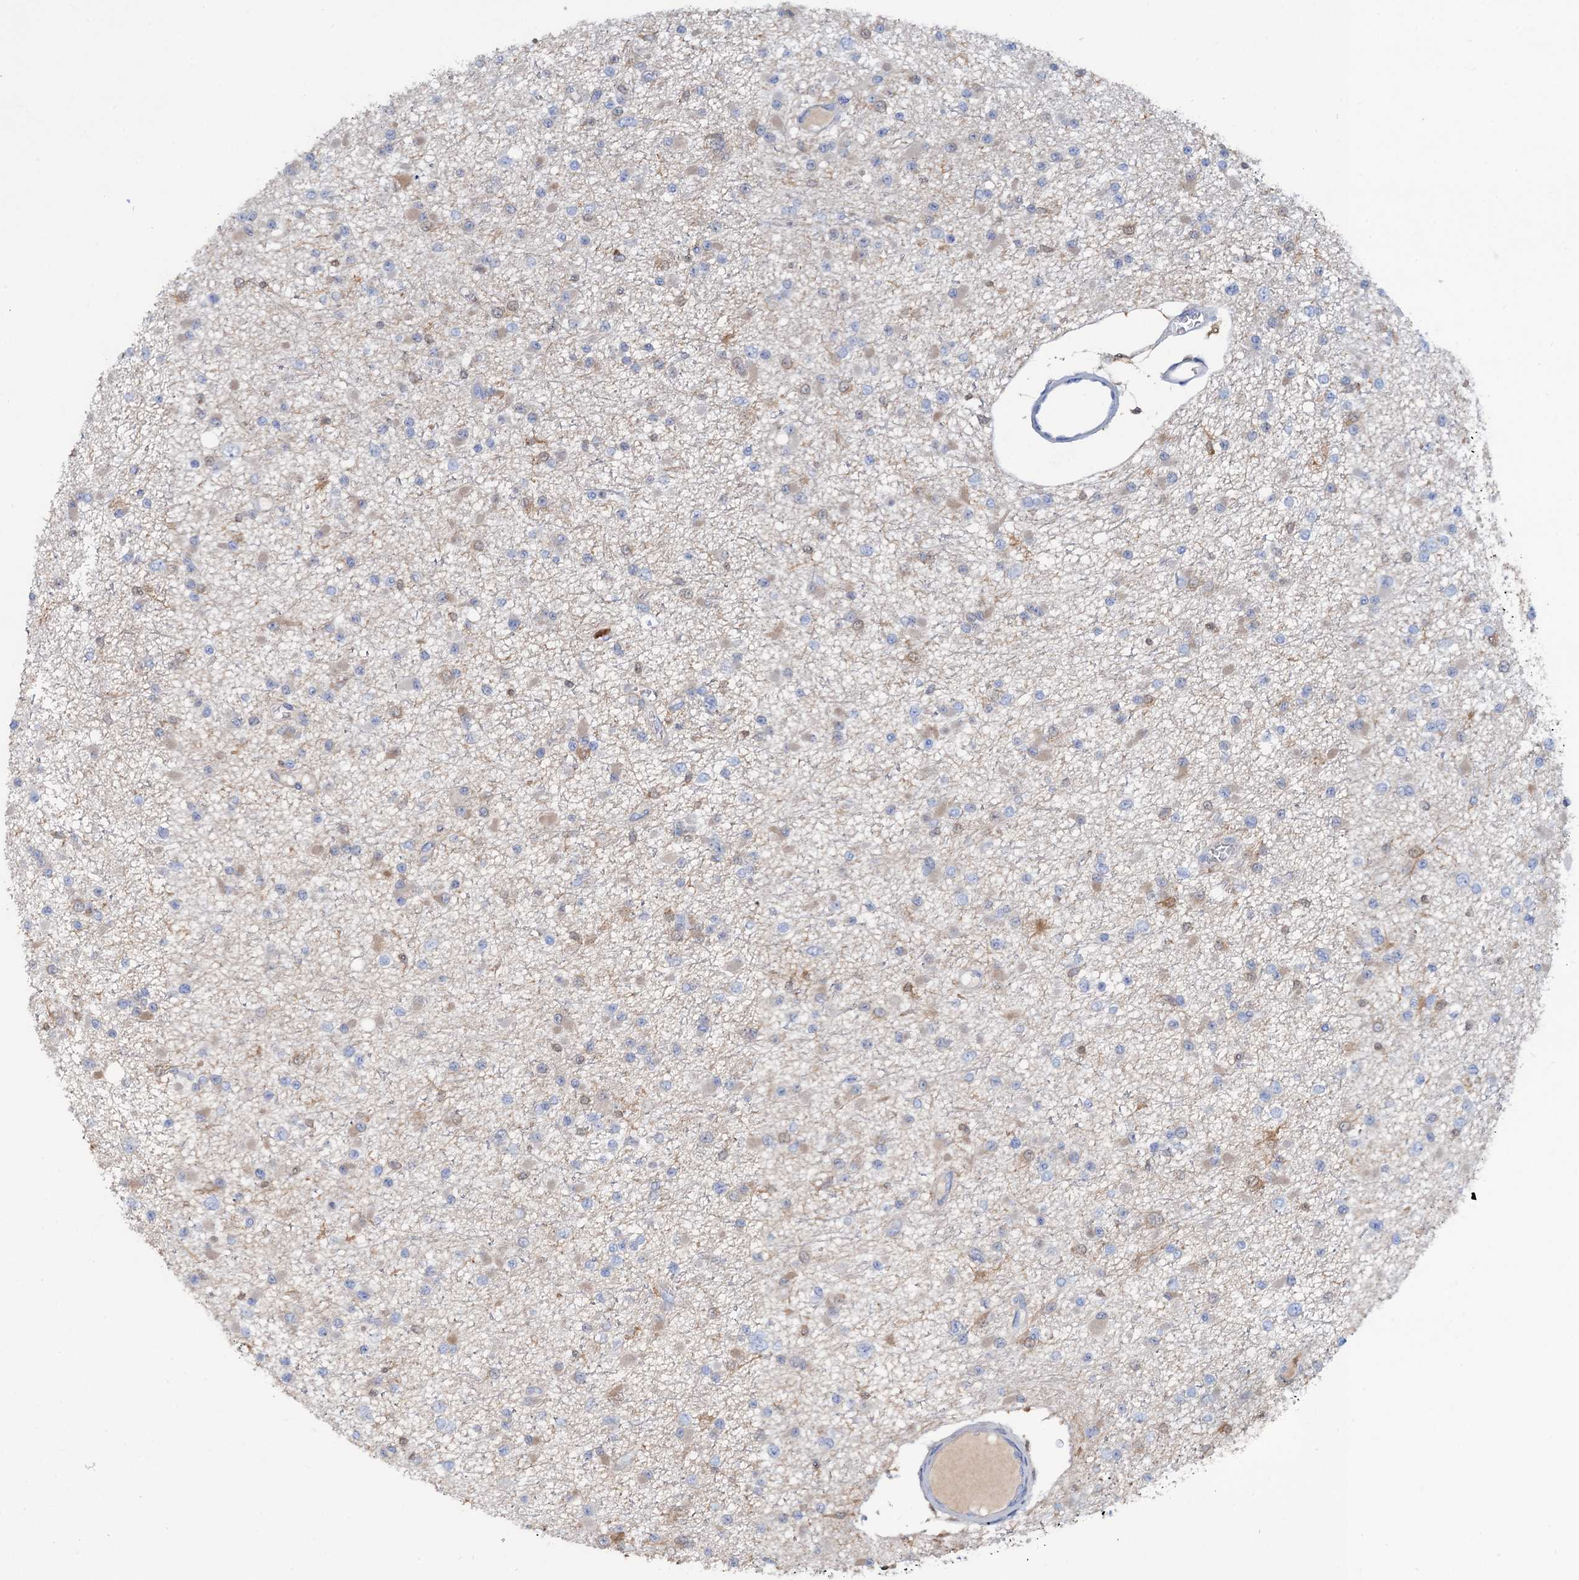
{"staining": {"intensity": "negative", "quantity": "none", "location": "none"}, "tissue": "glioma", "cell_type": "Tumor cells", "image_type": "cancer", "snomed": [{"axis": "morphology", "description": "Glioma, malignant, Low grade"}, {"axis": "topography", "description": "Brain"}], "caption": "The histopathology image reveals no significant expression in tumor cells of malignant glioma (low-grade). Brightfield microscopy of IHC stained with DAB (3,3'-diaminobenzidine) (brown) and hematoxylin (blue), captured at high magnification.", "gene": "FAH", "patient": {"sex": "female", "age": 22}}